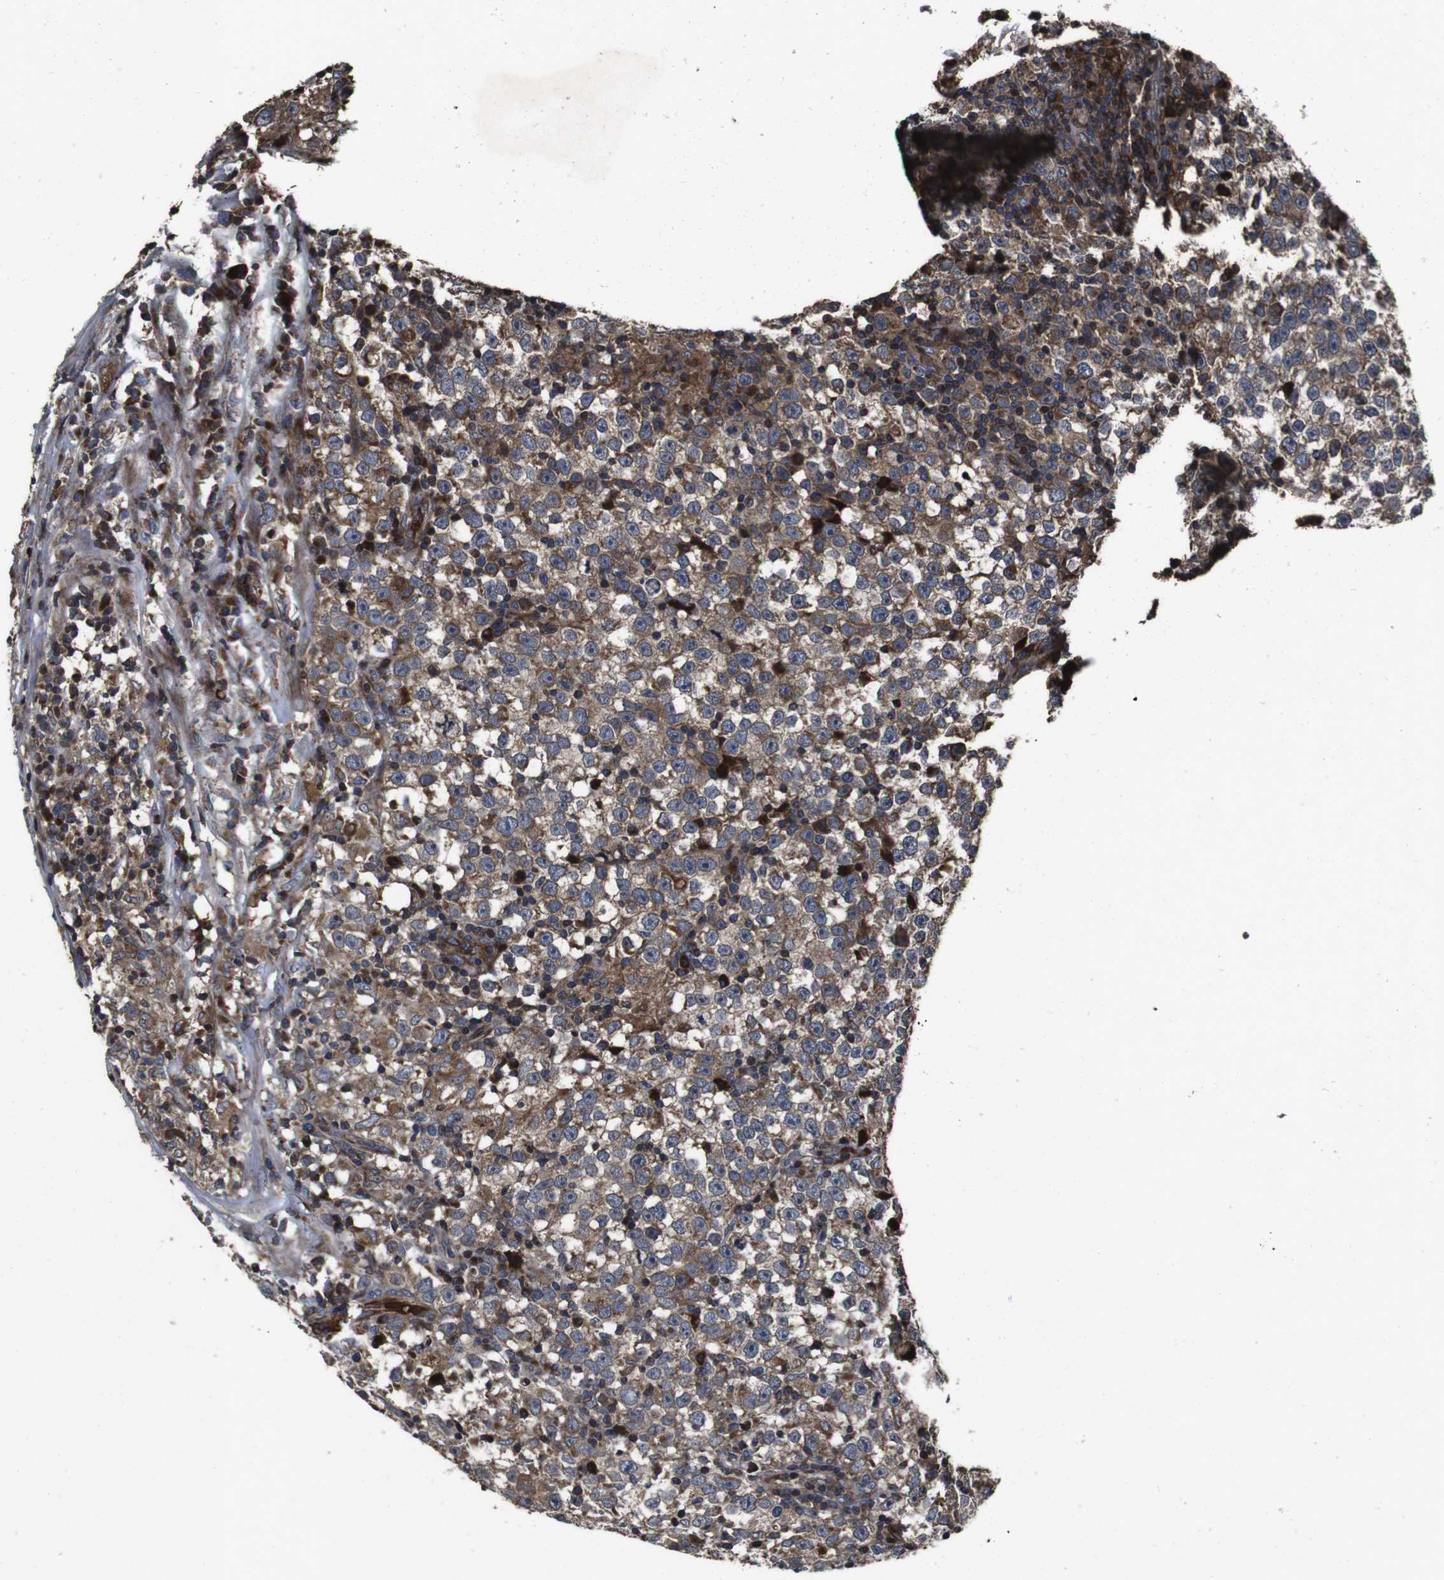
{"staining": {"intensity": "moderate", "quantity": ">75%", "location": "cytoplasmic/membranous"}, "tissue": "testis cancer", "cell_type": "Tumor cells", "image_type": "cancer", "snomed": [{"axis": "morphology", "description": "Seminoma, NOS"}, {"axis": "topography", "description": "Testis"}], "caption": "Seminoma (testis) was stained to show a protein in brown. There is medium levels of moderate cytoplasmic/membranous positivity in approximately >75% of tumor cells. Nuclei are stained in blue.", "gene": "SMYD3", "patient": {"sex": "male", "age": 43}}